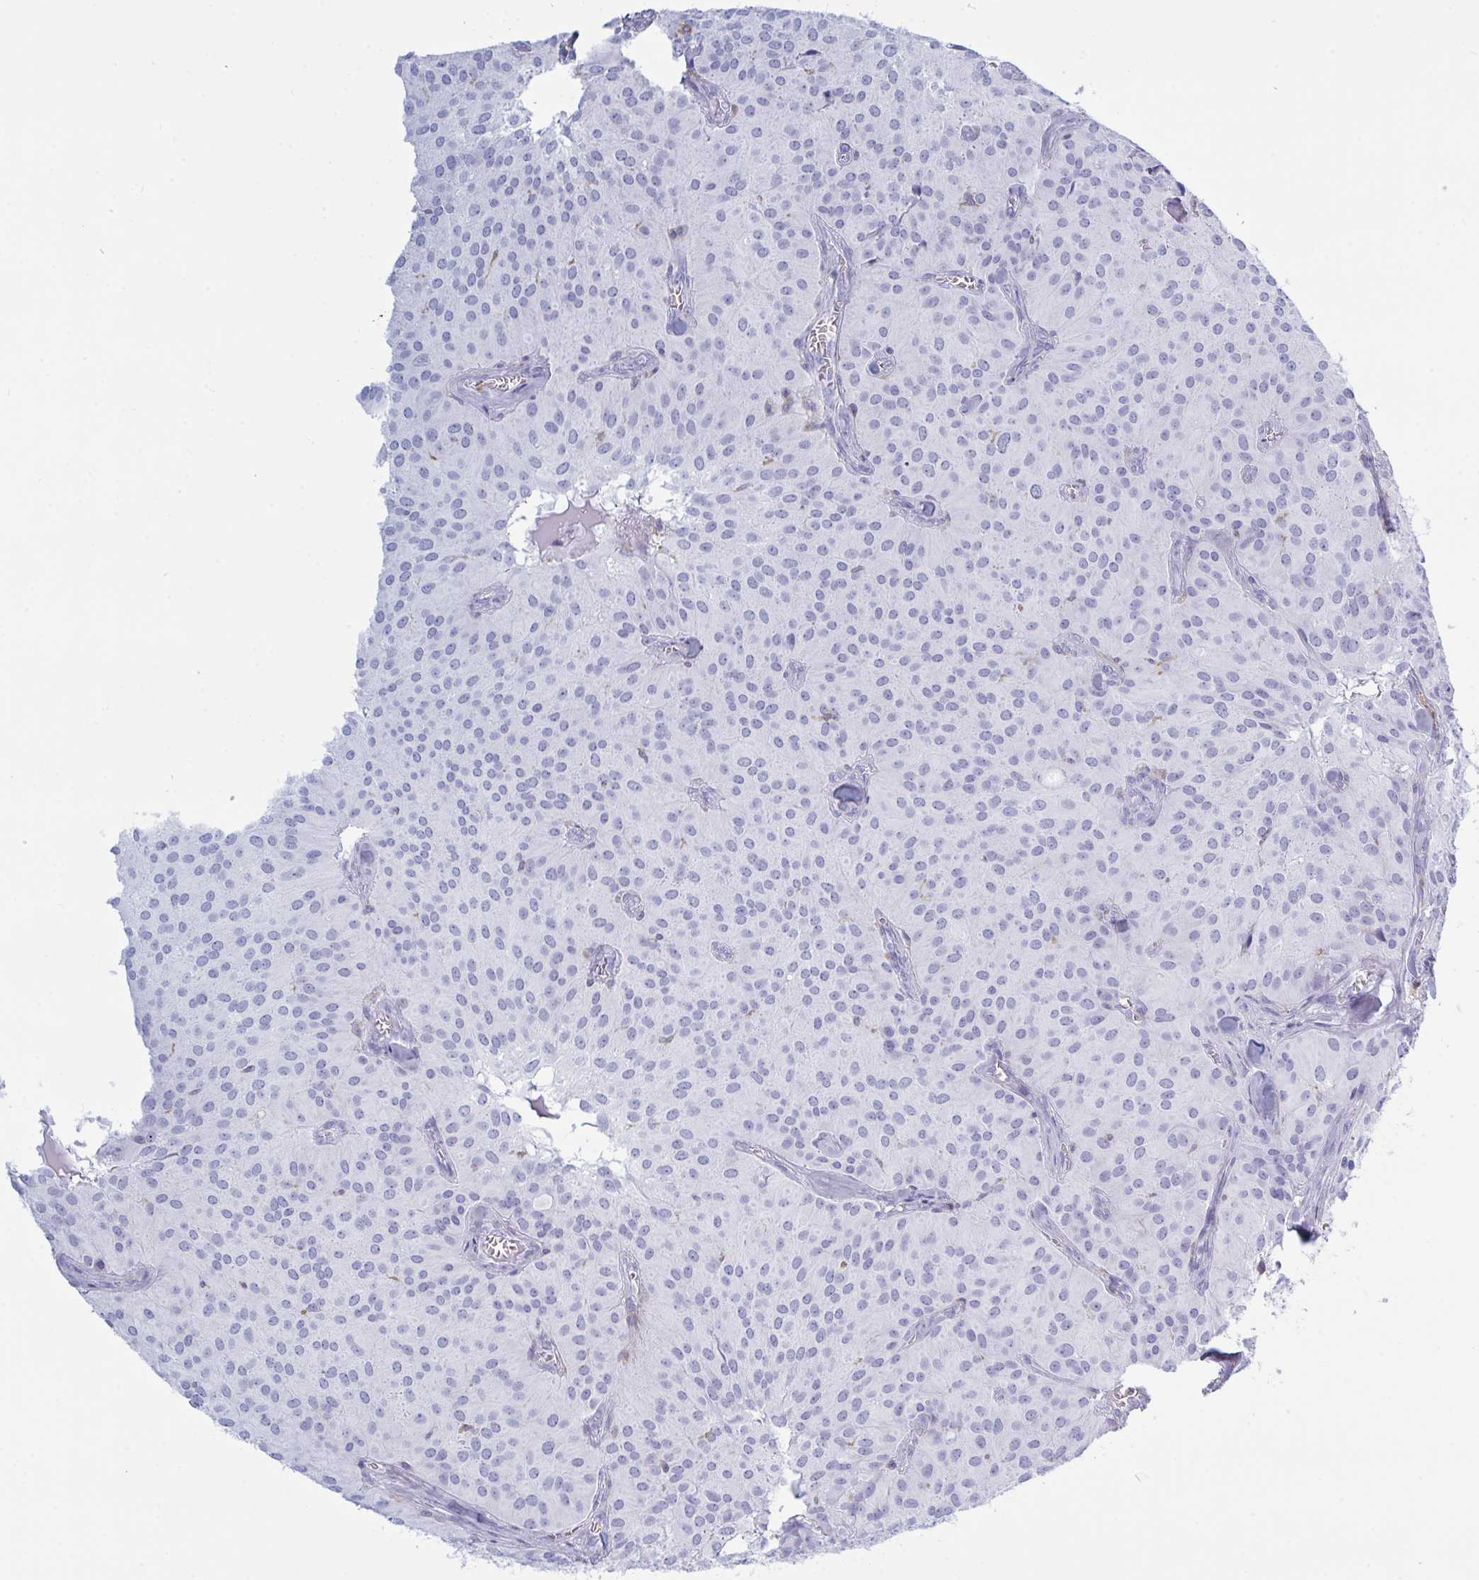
{"staining": {"intensity": "negative", "quantity": "none", "location": "none"}, "tissue": "glioma", "cell_type": "Tumor cells", "image_type": "cancer", "snomed": [{"axis": "morphology", "description": "Glioma, malignant, Low grade"}, {"axis": "topography", "description": "Brain"}], "caption": "This is an immunohistochemistry (IHC) histopathology image of human low-grade glioma (malignant). There is no expression in tumor cells.", "gene": "MYO1F", "patient": {"sex": "male", "age": 42}}